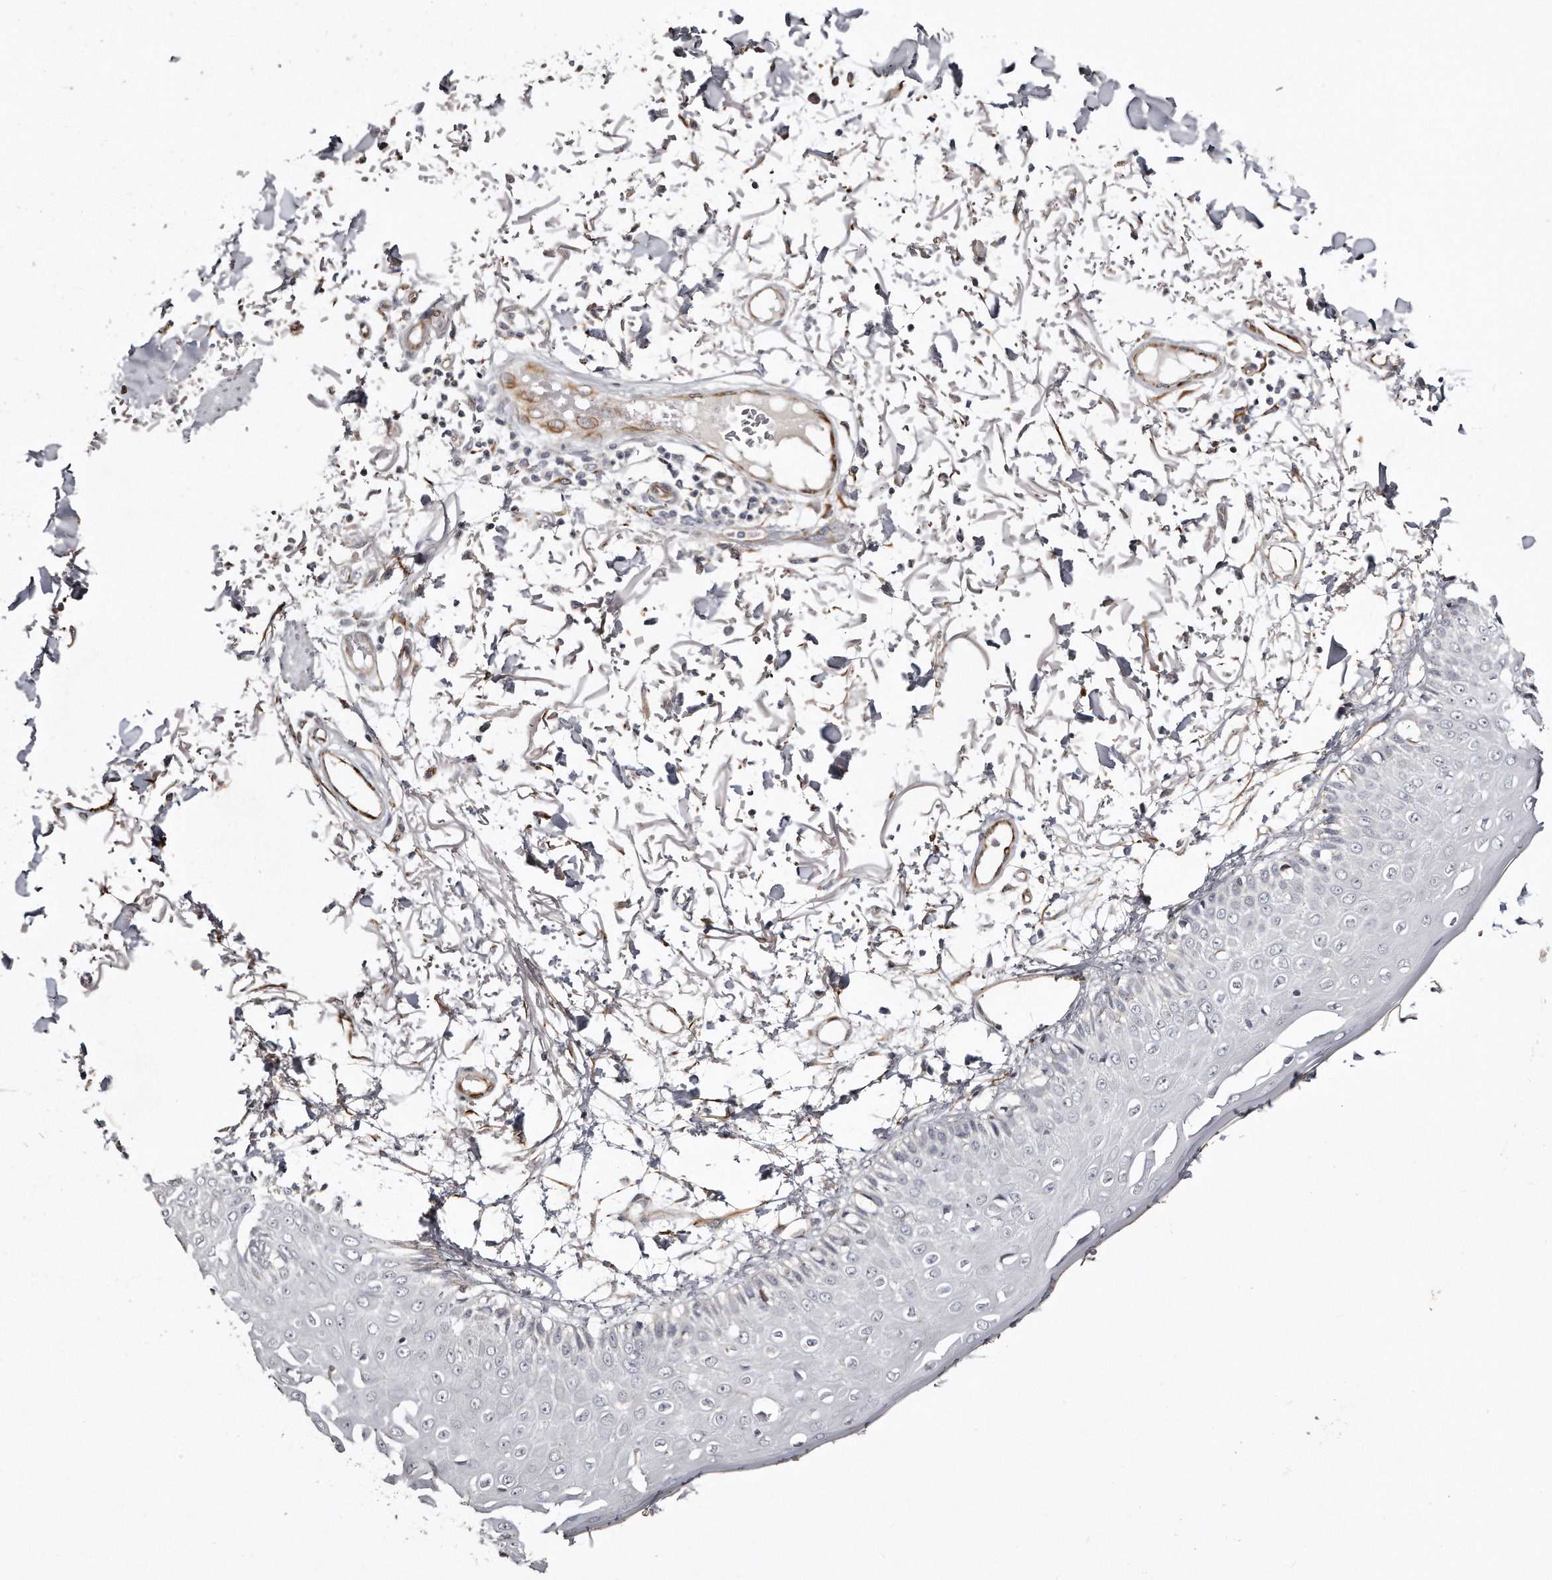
{"staining": {"intensity": "moderate", "quantity": ">75%", "location": "cytoplasmic/membranous"}, "tissue": "skin", "cell_type": "Fibroblasts", "image_type": "normal", "snomed": [{"axis": "morphology", "description": "Normal tissue, NOS"}, {"axis": "morphology", "description": "Squamous cell carcinoma, NOS"}, {"axis": "topography", "description": "Skin"}, {"axis": "topography", "description": "Peripheral nerve tissue"}], "caption": "IHC (DAB) staining of benign skin demonstrates moderate cytoplasmic/membranous protein staining in about >75% of fibroblasts. The protein is shown in brown color, while the nuclei are stained blue.", "gene": "ZYG11A", "patient": {"sex": "male", "age": 83}}